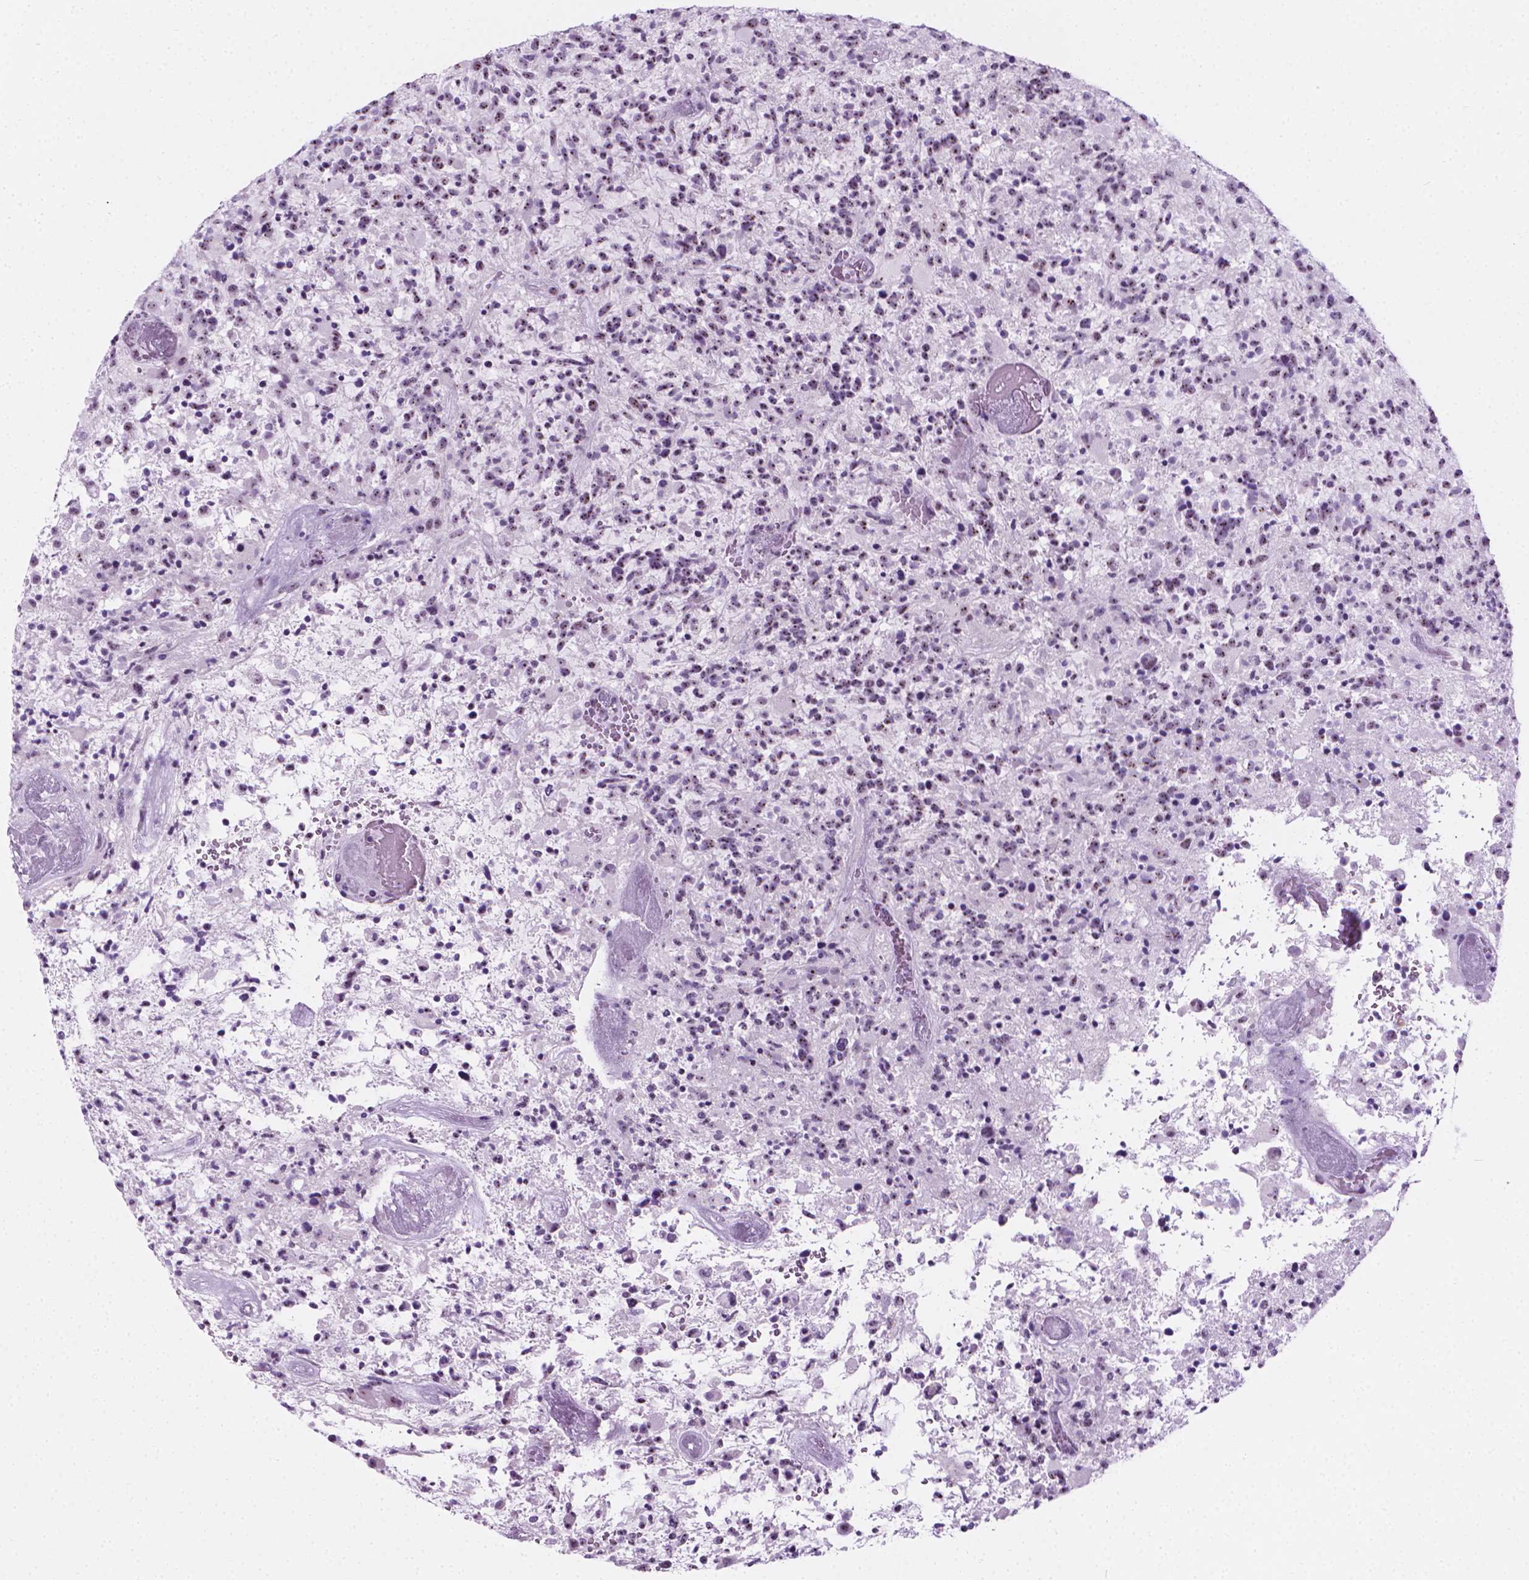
{"staining": {"intensity": "moderate", "quantity": "<25%", "location": "nuclear"}, "tissue": "glioma", "cell_type": "Tumor cells", "image_type": "cancer", "snomed": [{"axis": "morphology", "description": "Glioma, malignant, High grade"}, {"axis": "topography", "description": "Brain"}], "caption": "DAB immunohistochemical staining of malignant glioma (high-grade) shows moderate nuclear protein expression in about <25% of tumor cells.", "gene": "NOL7", "patient": {"sex": "female", "age": 71}}